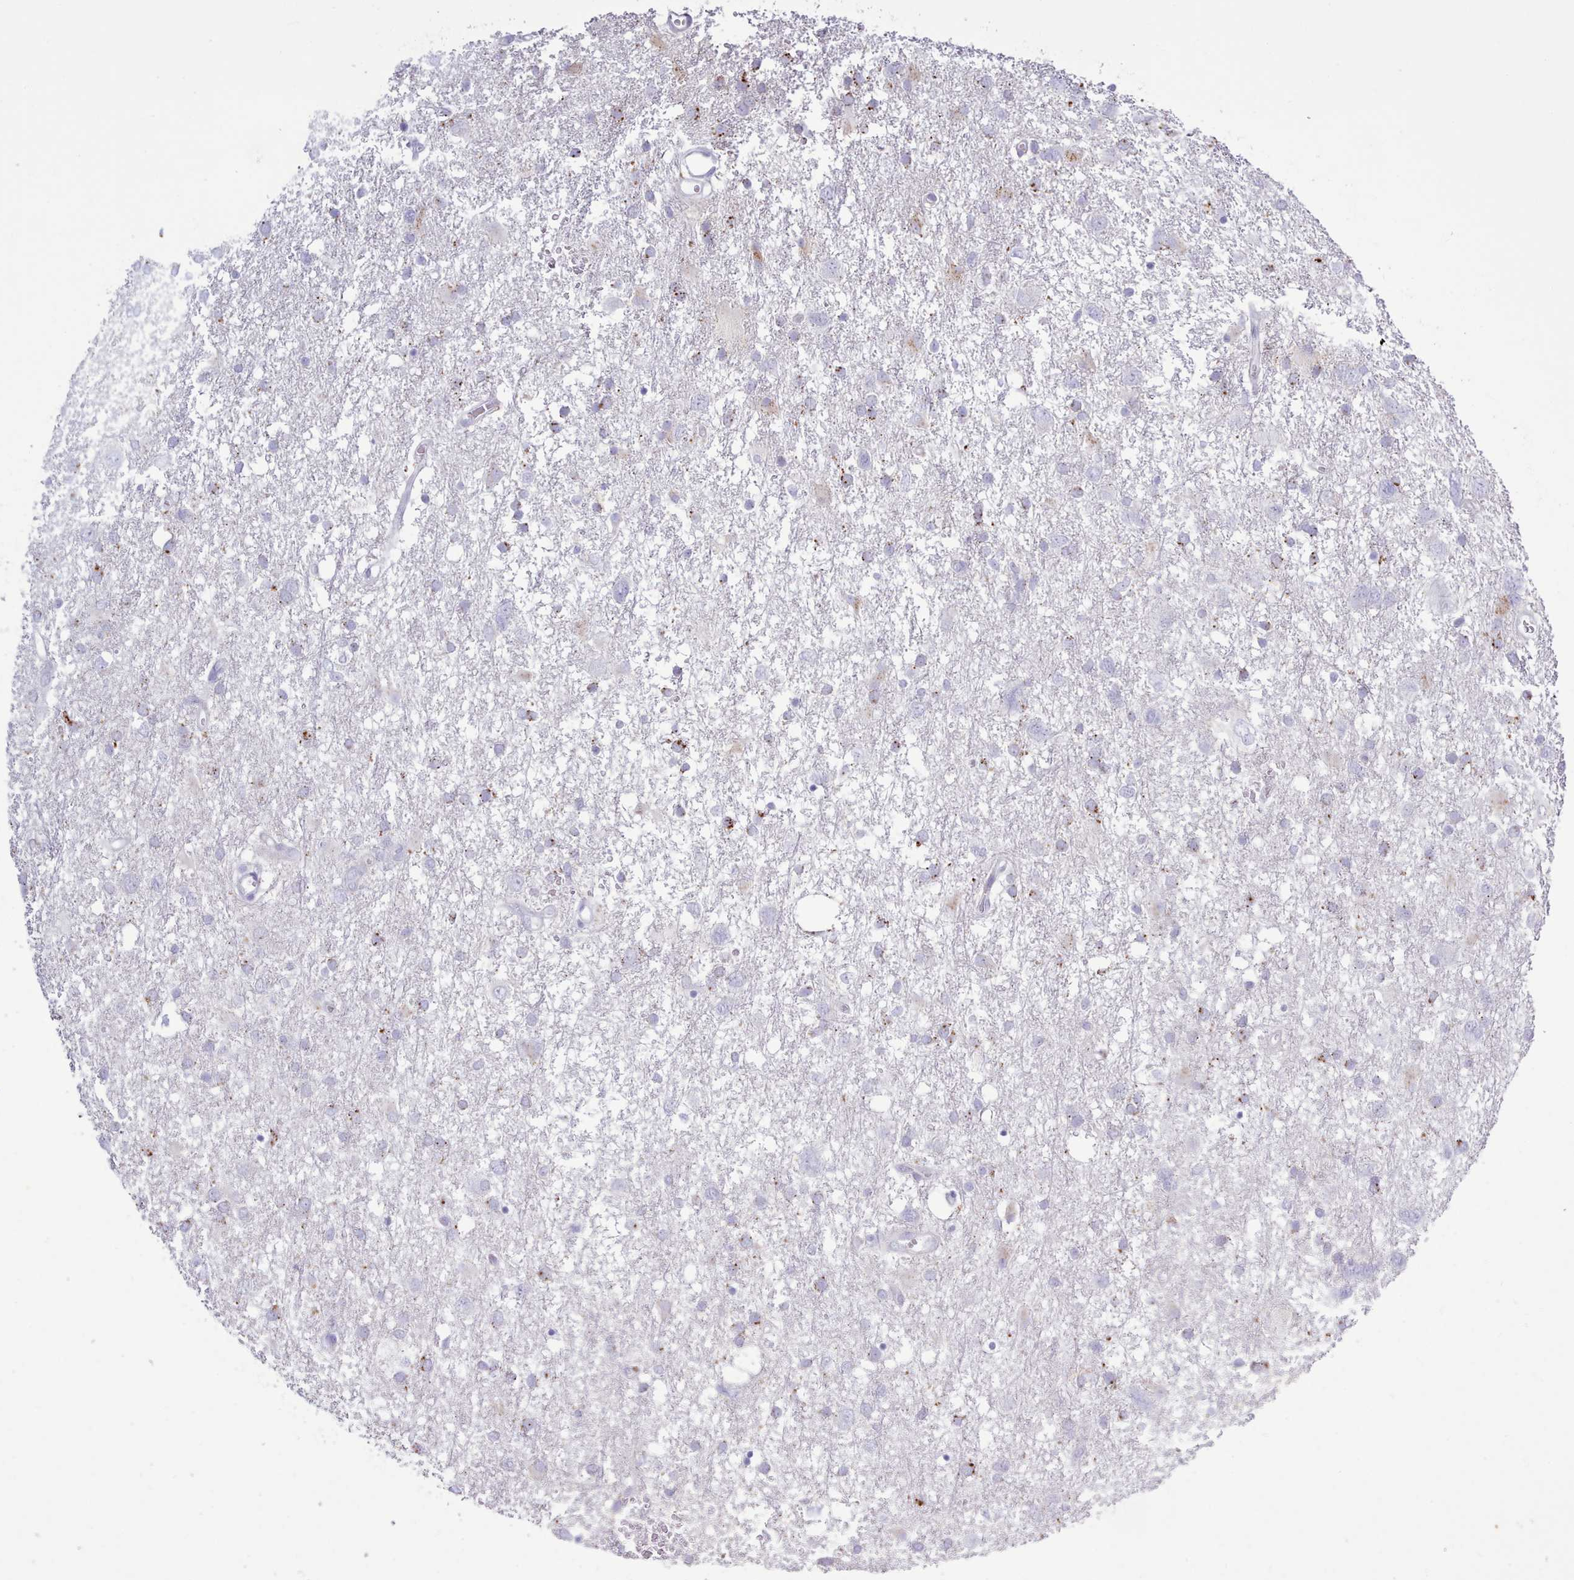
{"staining": {"intensity": "moderate", "quantity": "<25%", "location": "cytoplasmic/membranous"}, "tissue": "glioma", "cell_type": "Tumor cells", "image_type": "cancer", "snomed": [{"axis": "morphology", "description": "Glioma, malignant, High grade"}, {"axis": "topography", "description": "Brain"}], "caption": "Protein expression analysis of human high-grade glioma (malignant) reveals moderate cytoplasmic/membranous staining in about <25% of tumor cells.", "gene": "SRD5A1", "patient": {"sex": "male", "age": 61}}